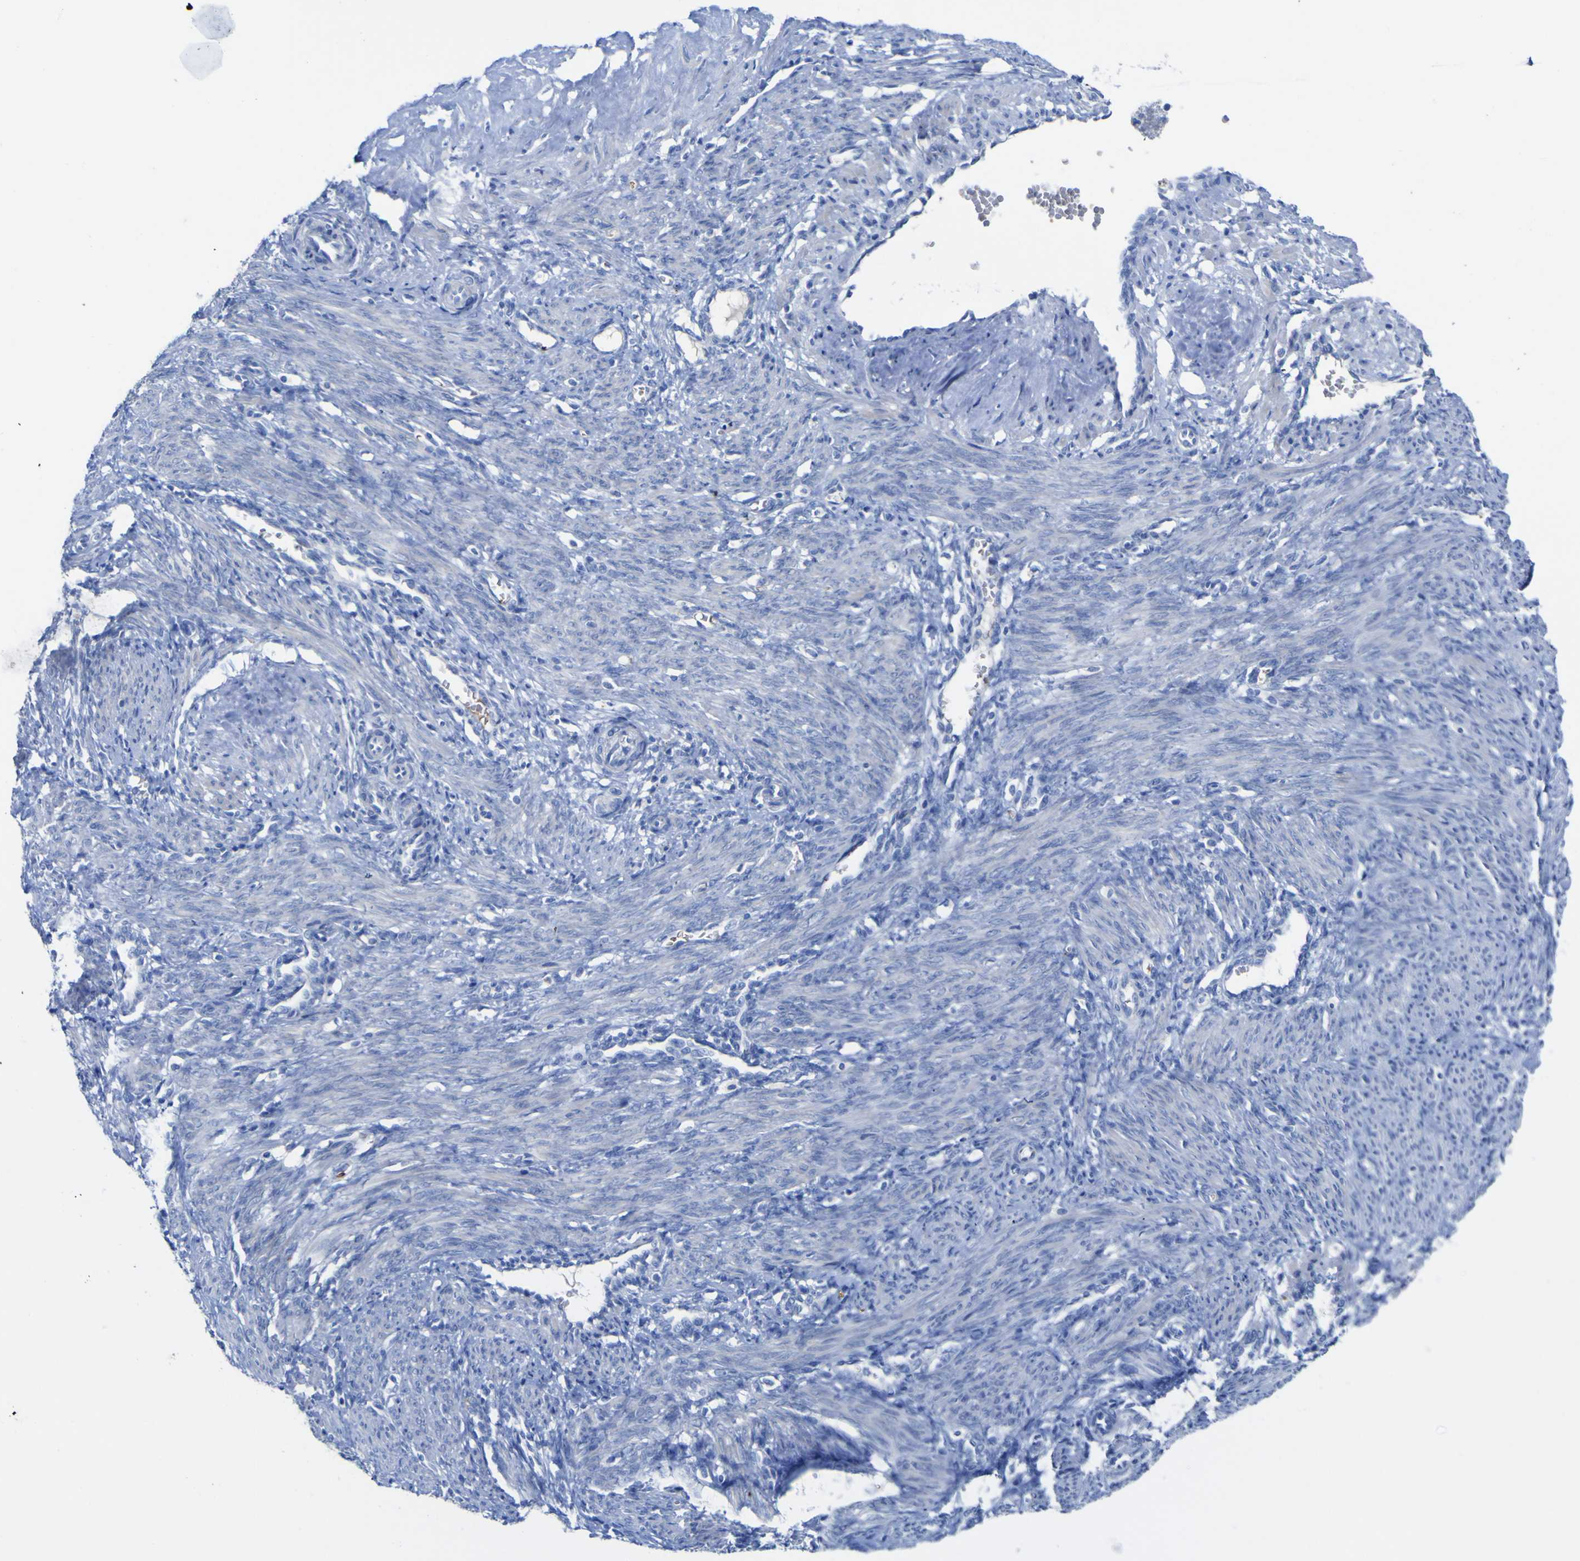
{"staining": {"intensity": "negative", "quantity": "none", "location": "none"}, "tissue": "smooth muscle", "cell_type": "Smooth muscle cells", "image_type": "normal", "snomed": [{"axis": "morphology", "description": "Normal tissue, NOS"}, {"axis": "topography", "description": "Endometrium"}], "caption": "Histopathology image shows no significant protein expression in smooth muscle cells of normal smooth muscle.", "gene": "GCM1", "patient": {"sex": "female", "age": 33}}